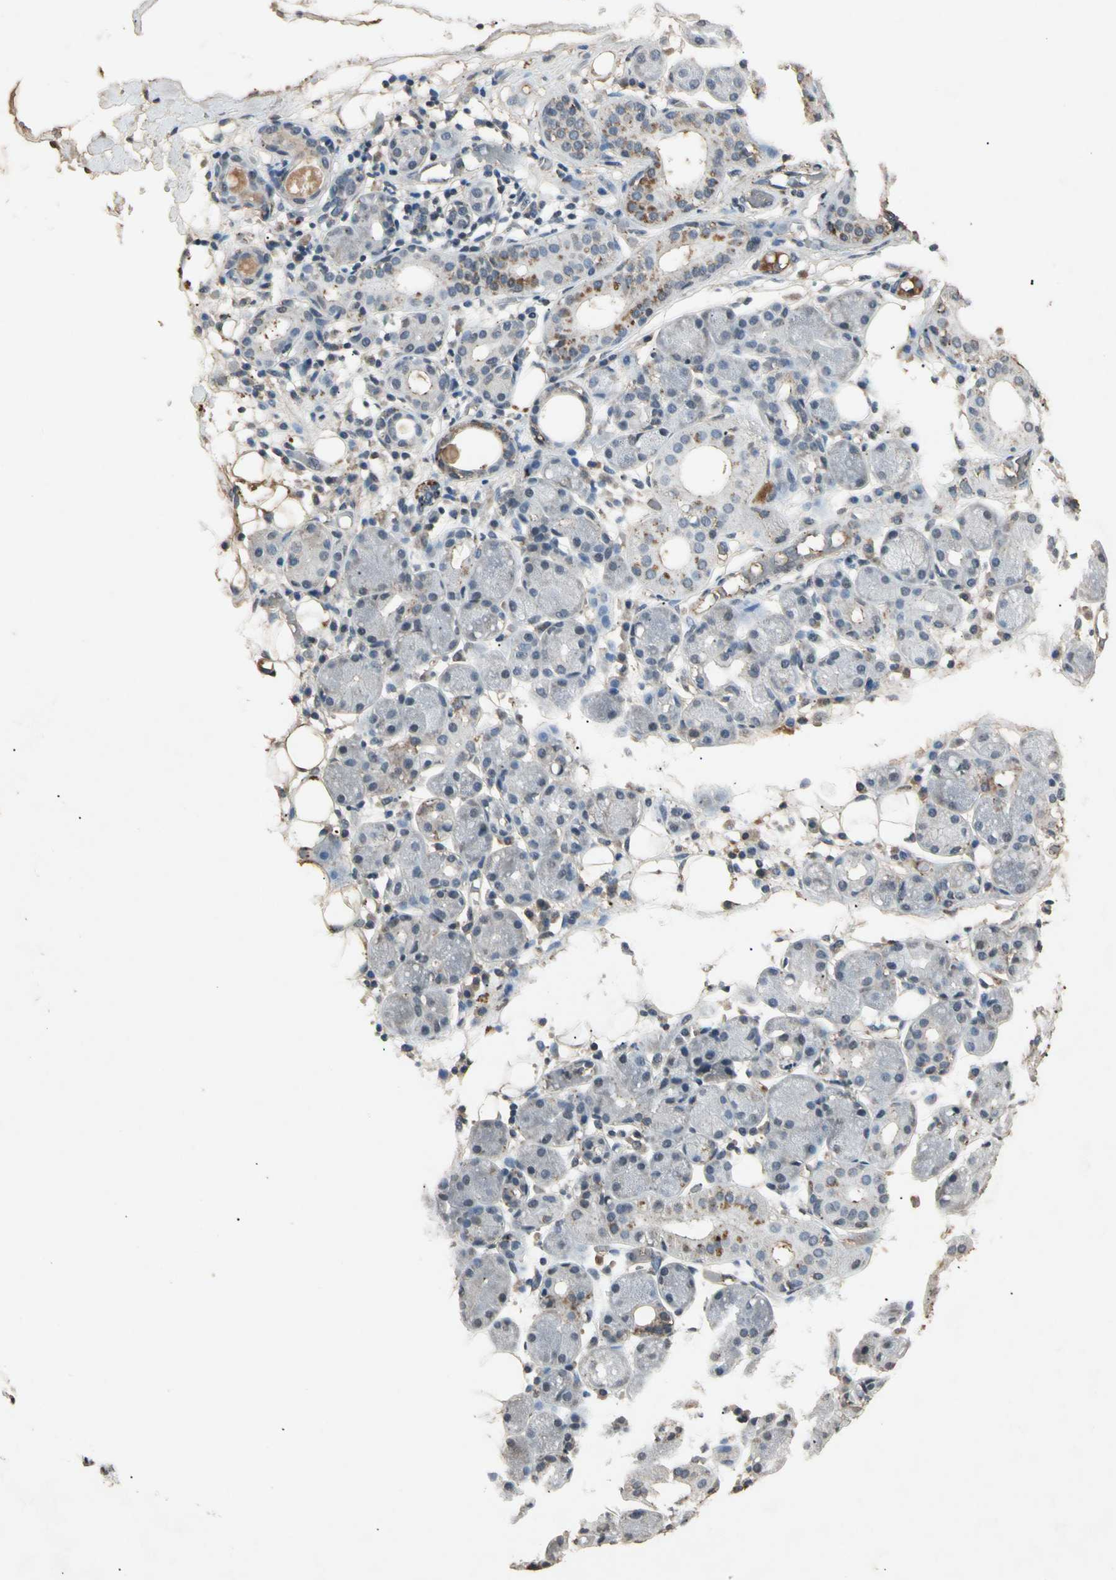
{"staining": {"intensity": "moderate", "quantity": "<25%", "location": "cytoplasmic/membranous"}, "tissue": "salivary gland", "cell_type": "Glandular cells", "image_type": "normal", "snomed": [{"axis": "morphology", "description": "Normal tissue, NOS"}, {"axis": "topography", "description": "Salivary gland"}, {"axis": "topography", "description": "Peripheral nerve tissue"}], "caption": "This image displays immunohistochemistry staining of unremarkable human salivary gland, with low moderate cytoplasmic/membranous staining in approximately <25% of glandular cells.", "gene": "CP", "patient": {"sex": "male", "age": 62}}